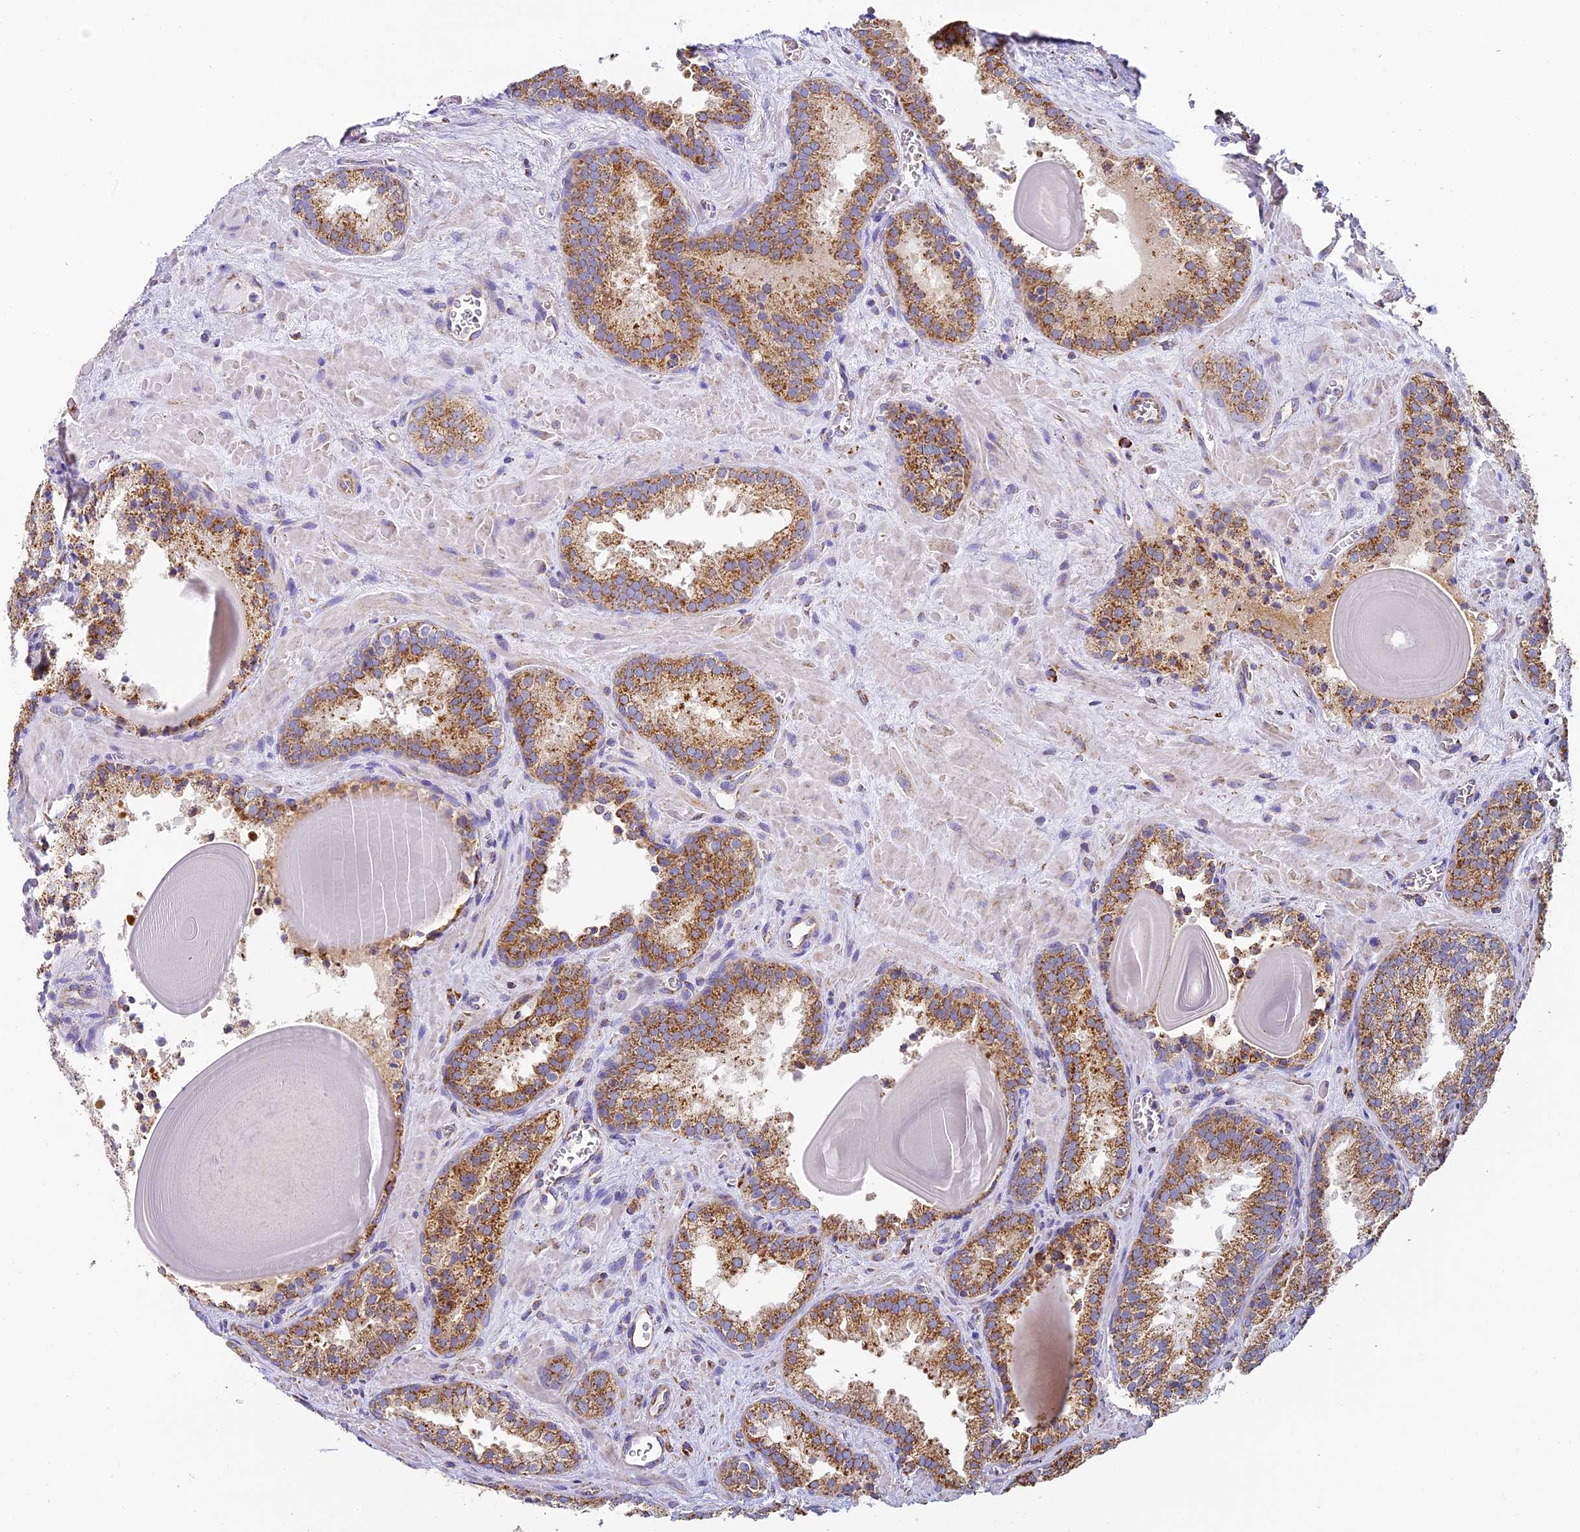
{"staining": {"intensity": "moderate", "quantity": ">75%", "location": "cytoplasmic/membranous"}, "tissue": "prostate cancer", "cell_type": "Tumor cells", "image_type": "cancer", "snomed": [{"axis": "morphology", "description": "Adenocarcinoma, High grade"}, {"axis": "topography", "description": "Prostate"}], "caption": "Immunohistochemistry (IHC) histopathology image of neoplastic tissue: human prostate cancer stained using IHC shows medium levels of moderate protein expression localized specifically in the cytoplasmic/membranous of tumor cells, appearing as a cytoplasmic/membranous brown color.", "gene": "STK17A", "patient": {"sex": "male", "age": 66}}